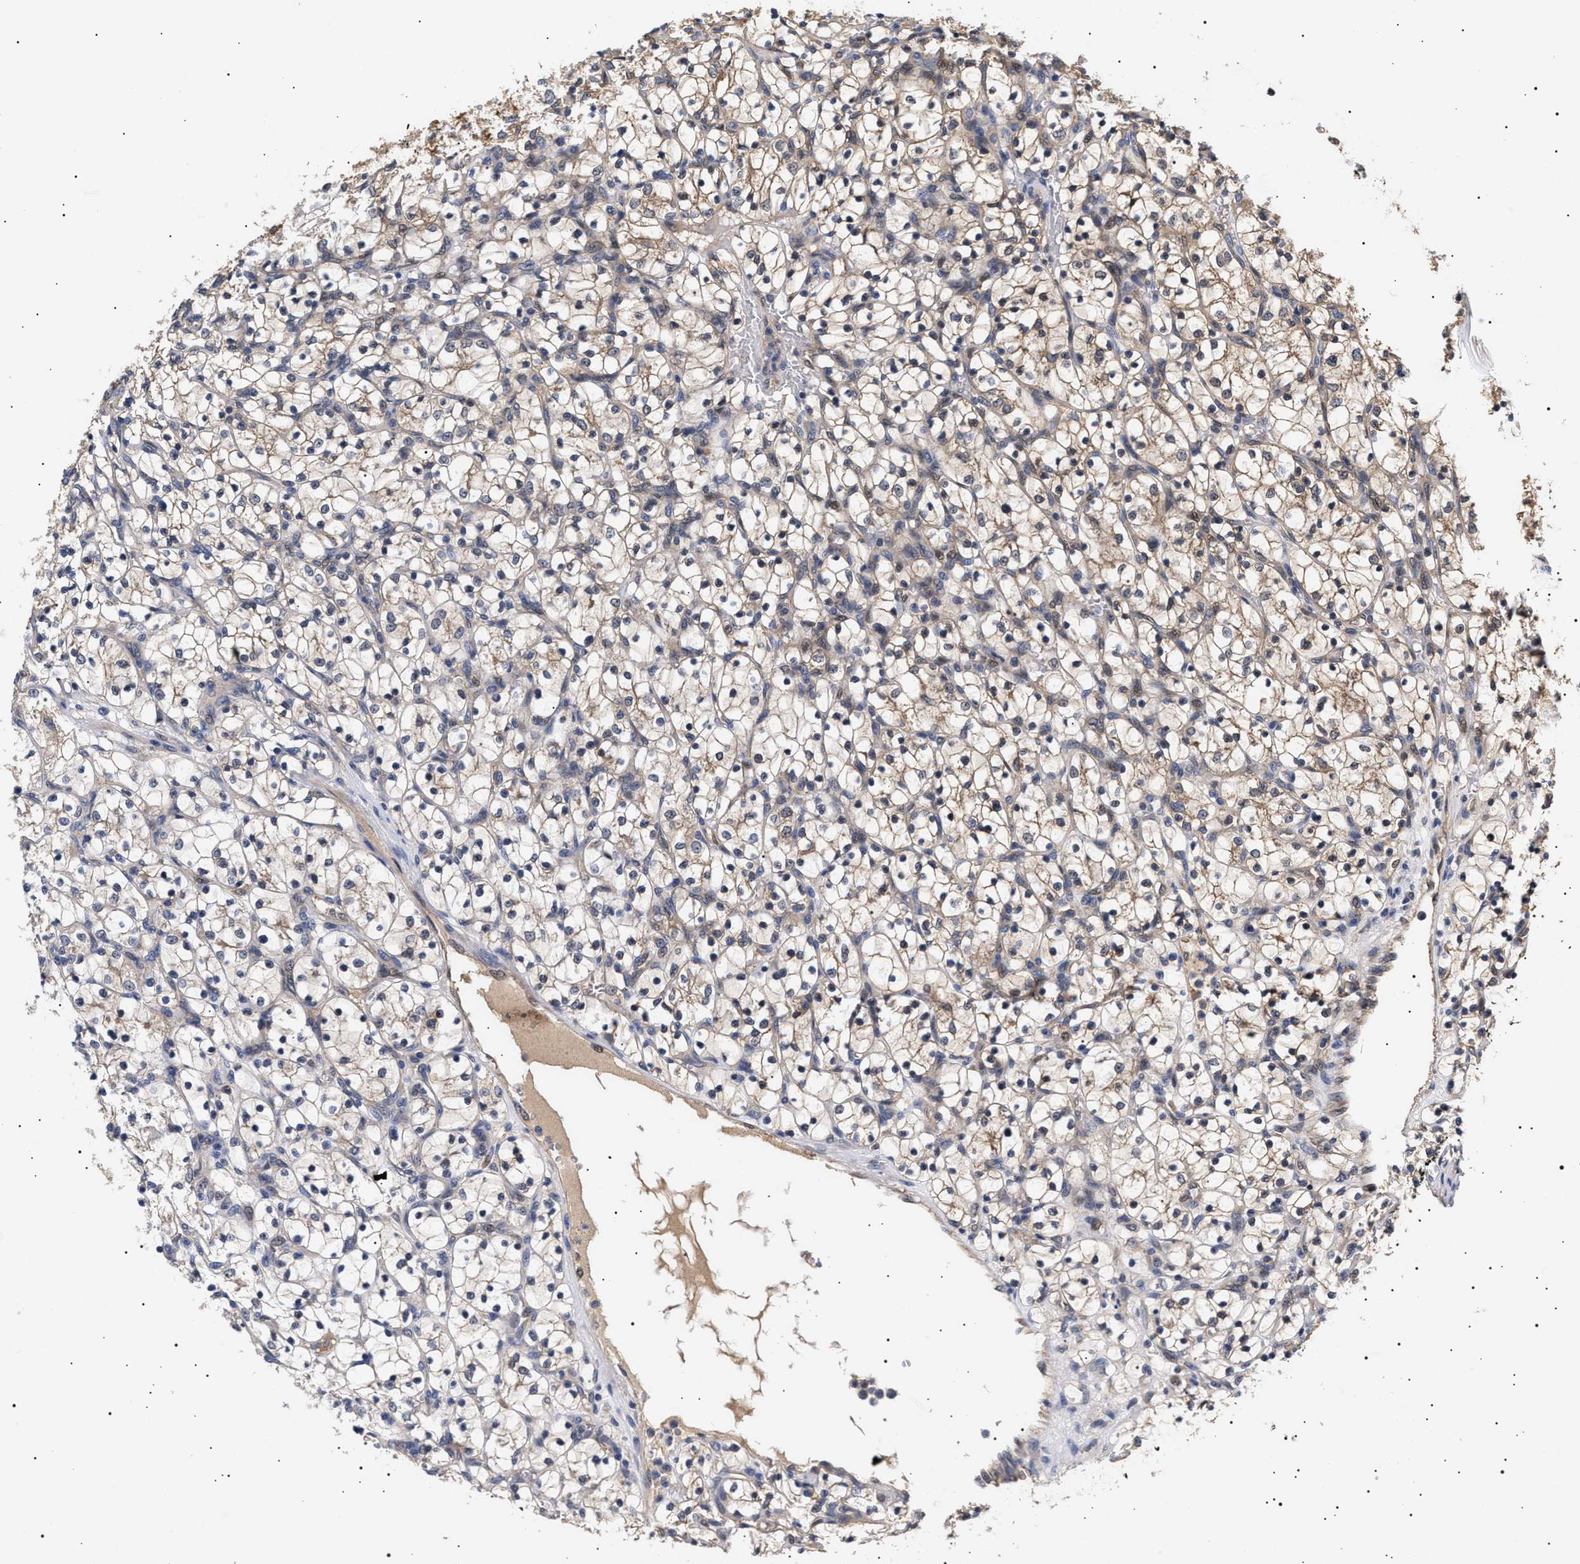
{"staining": {"intensity": "weak", "quantity": ">75%", "location": "cytoplasmic/membranous"}, "tissue": "renal cancer", "cell_type": "Tumor cells", "image_type": "cancer", "snomed": [{"axis": "morphology", "description": "Adenocarcinoma, NOS"}, {"axis": "topography", "description": "Kidney"}], "caption": "Weak cytoplasmic/membranous expression for a protein is identified in approximately >75% of tumor cells of renal cancer (adenocarcinoma) using immunohistochemistry (IHC).", "gene": "KRBA1", "patient": {"sex": "female", "age": 69}}